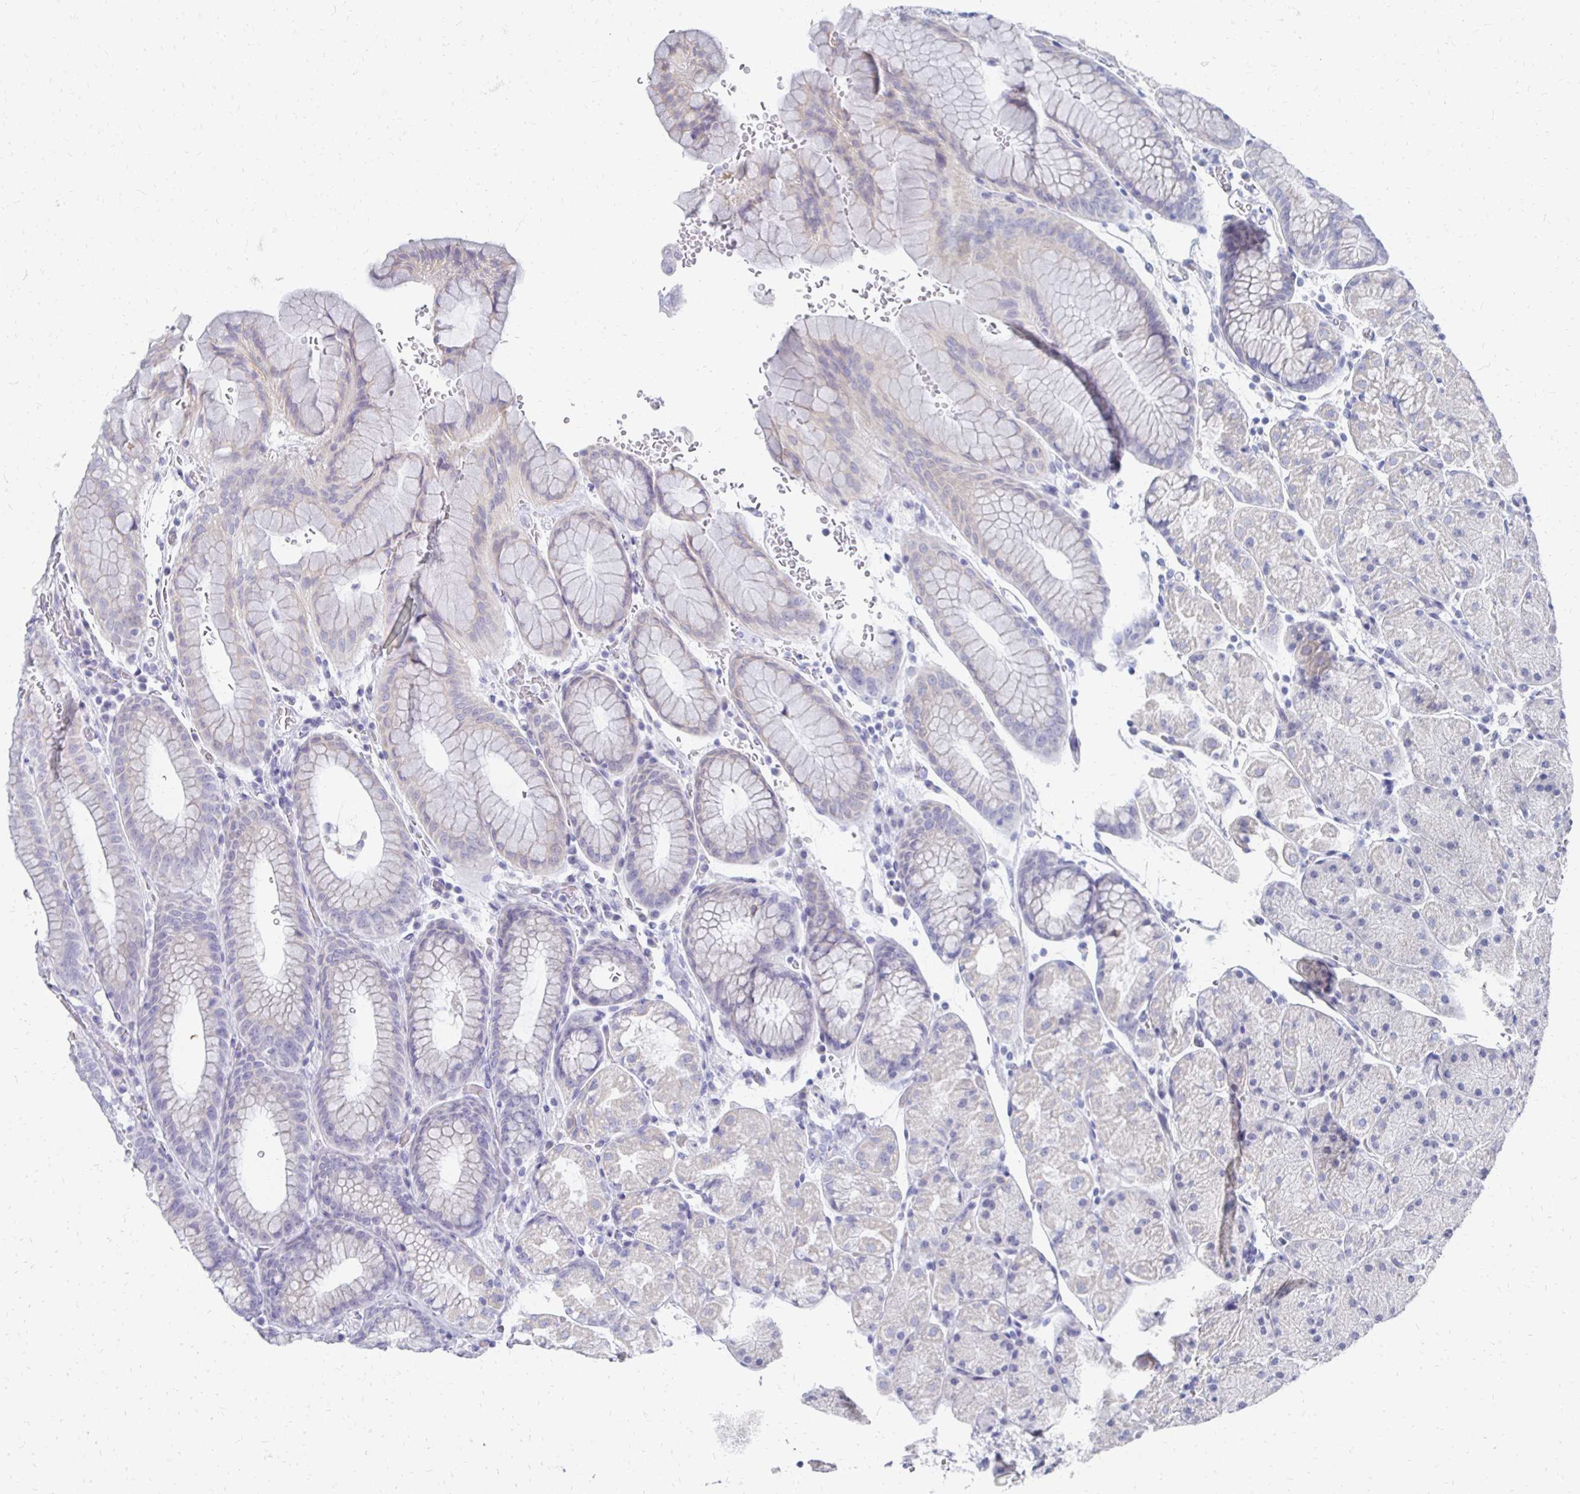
{"staining": {"intensity": "negative", "quantity": "none", "location": "none"}, "tissue": "stomach", "cell_type": "Glandular cells", "image_type": "normal", "snomed": [{"axis": "morphology", "description": "Normal tissue, NOS"}, {"axis": "topography", "description": "Stomach, upper"}, {"axis": "topography", "description": "Stomach"}], "caption": "Immunohistochemical staining of benign stomach exhibits no significant positivity in glandular cells.", "gene": "SYCP3", "patient": {"sex": "male", "age": 76}}